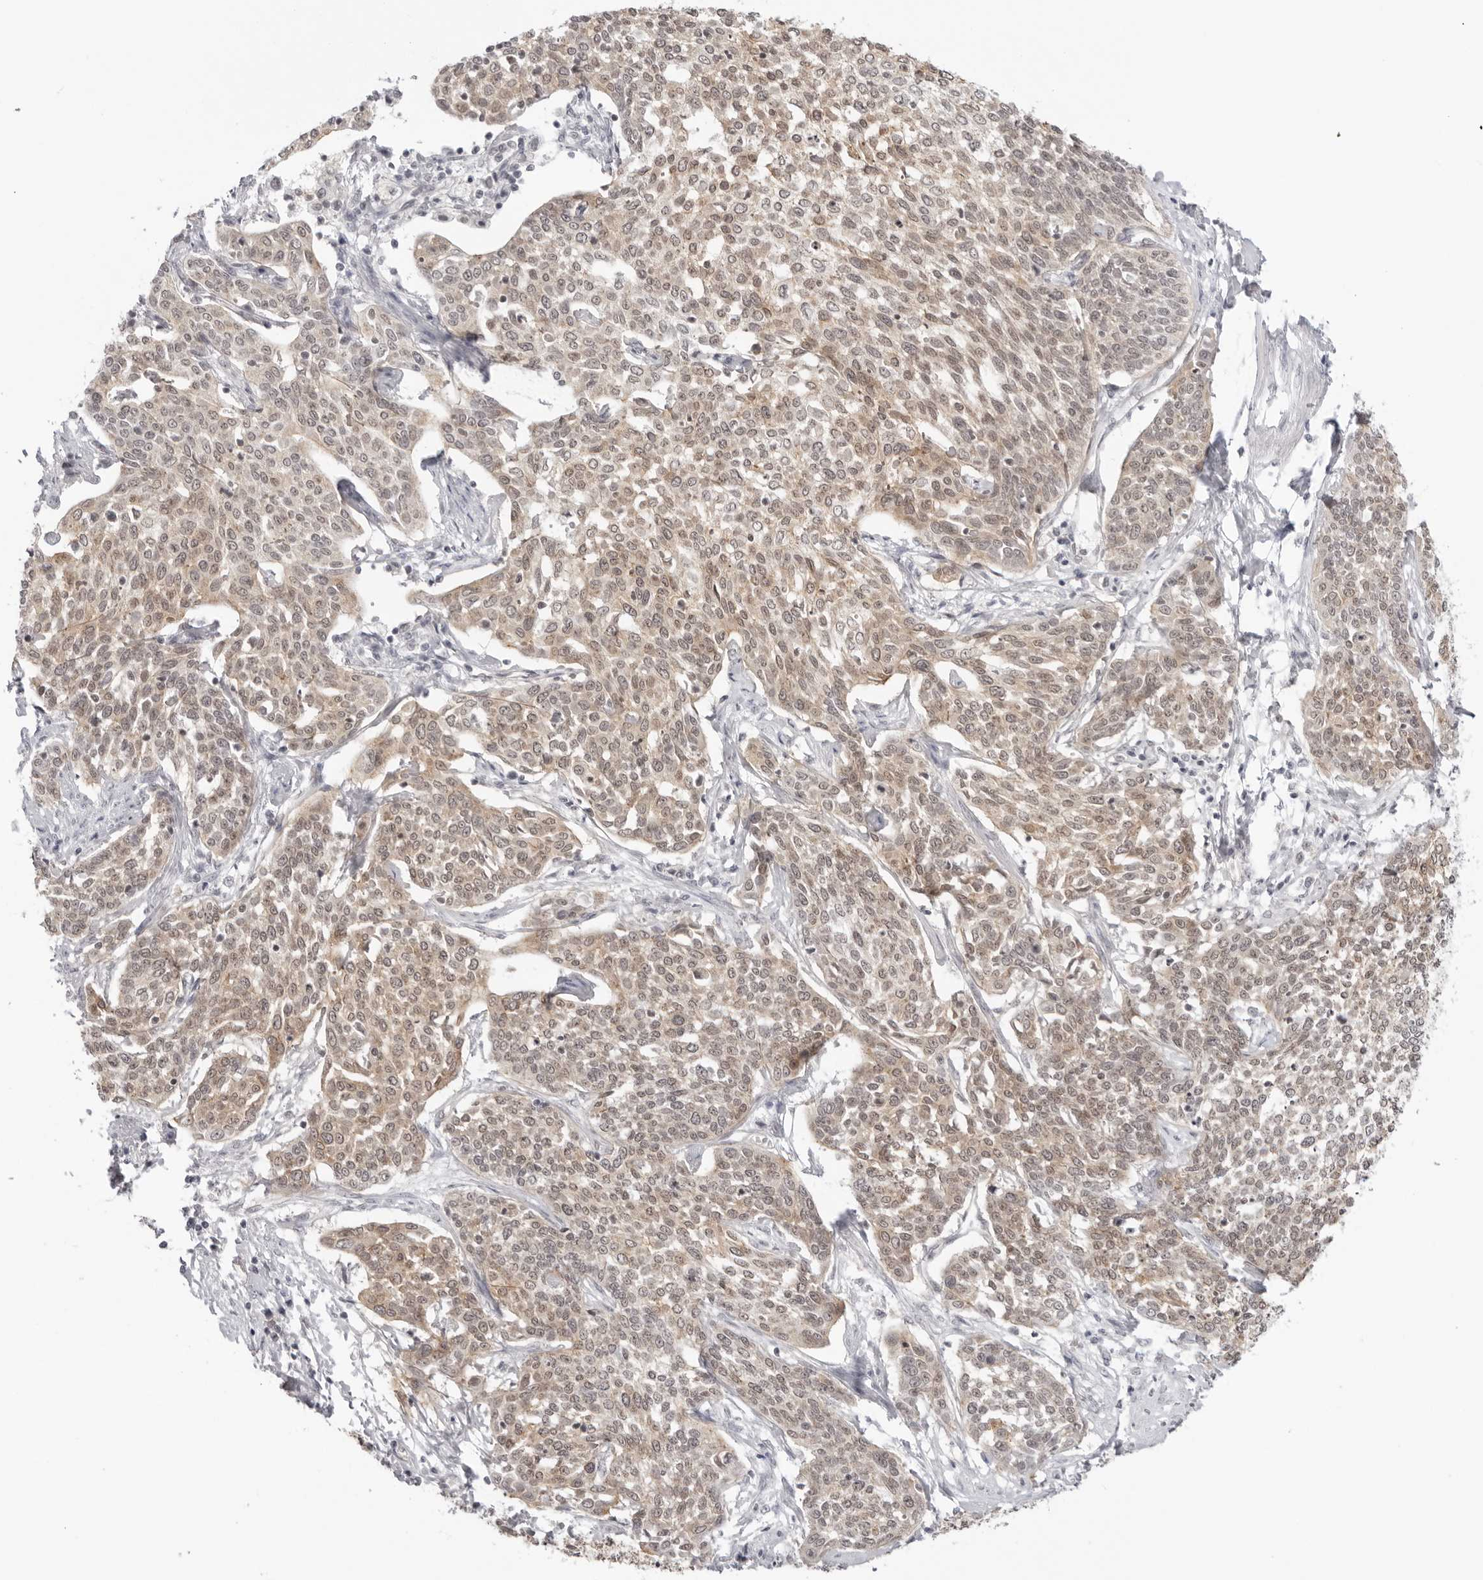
{"staining": {"intensity": "weak", "quantity": ">75%", "location": "cytoplasmic/membranous"}, "tissue": "cervical cancer", "cell_type": "Tumor cells", "image_type": "cancer", "snomed": [{"axis": "morphology", "description": "Squamous cell carcinoma, NOS"}, {"axis": "topography", "description": "Cervix"}], "caption": "Cervical squamous cell carcinoma was stained to show a protein in brown. There is low levels of weak cytoplasmic/membranous expression in about >75% of tumor cells.", "gene": "TRAPPC3", "patient": {"sex": "female", "age": 34}}